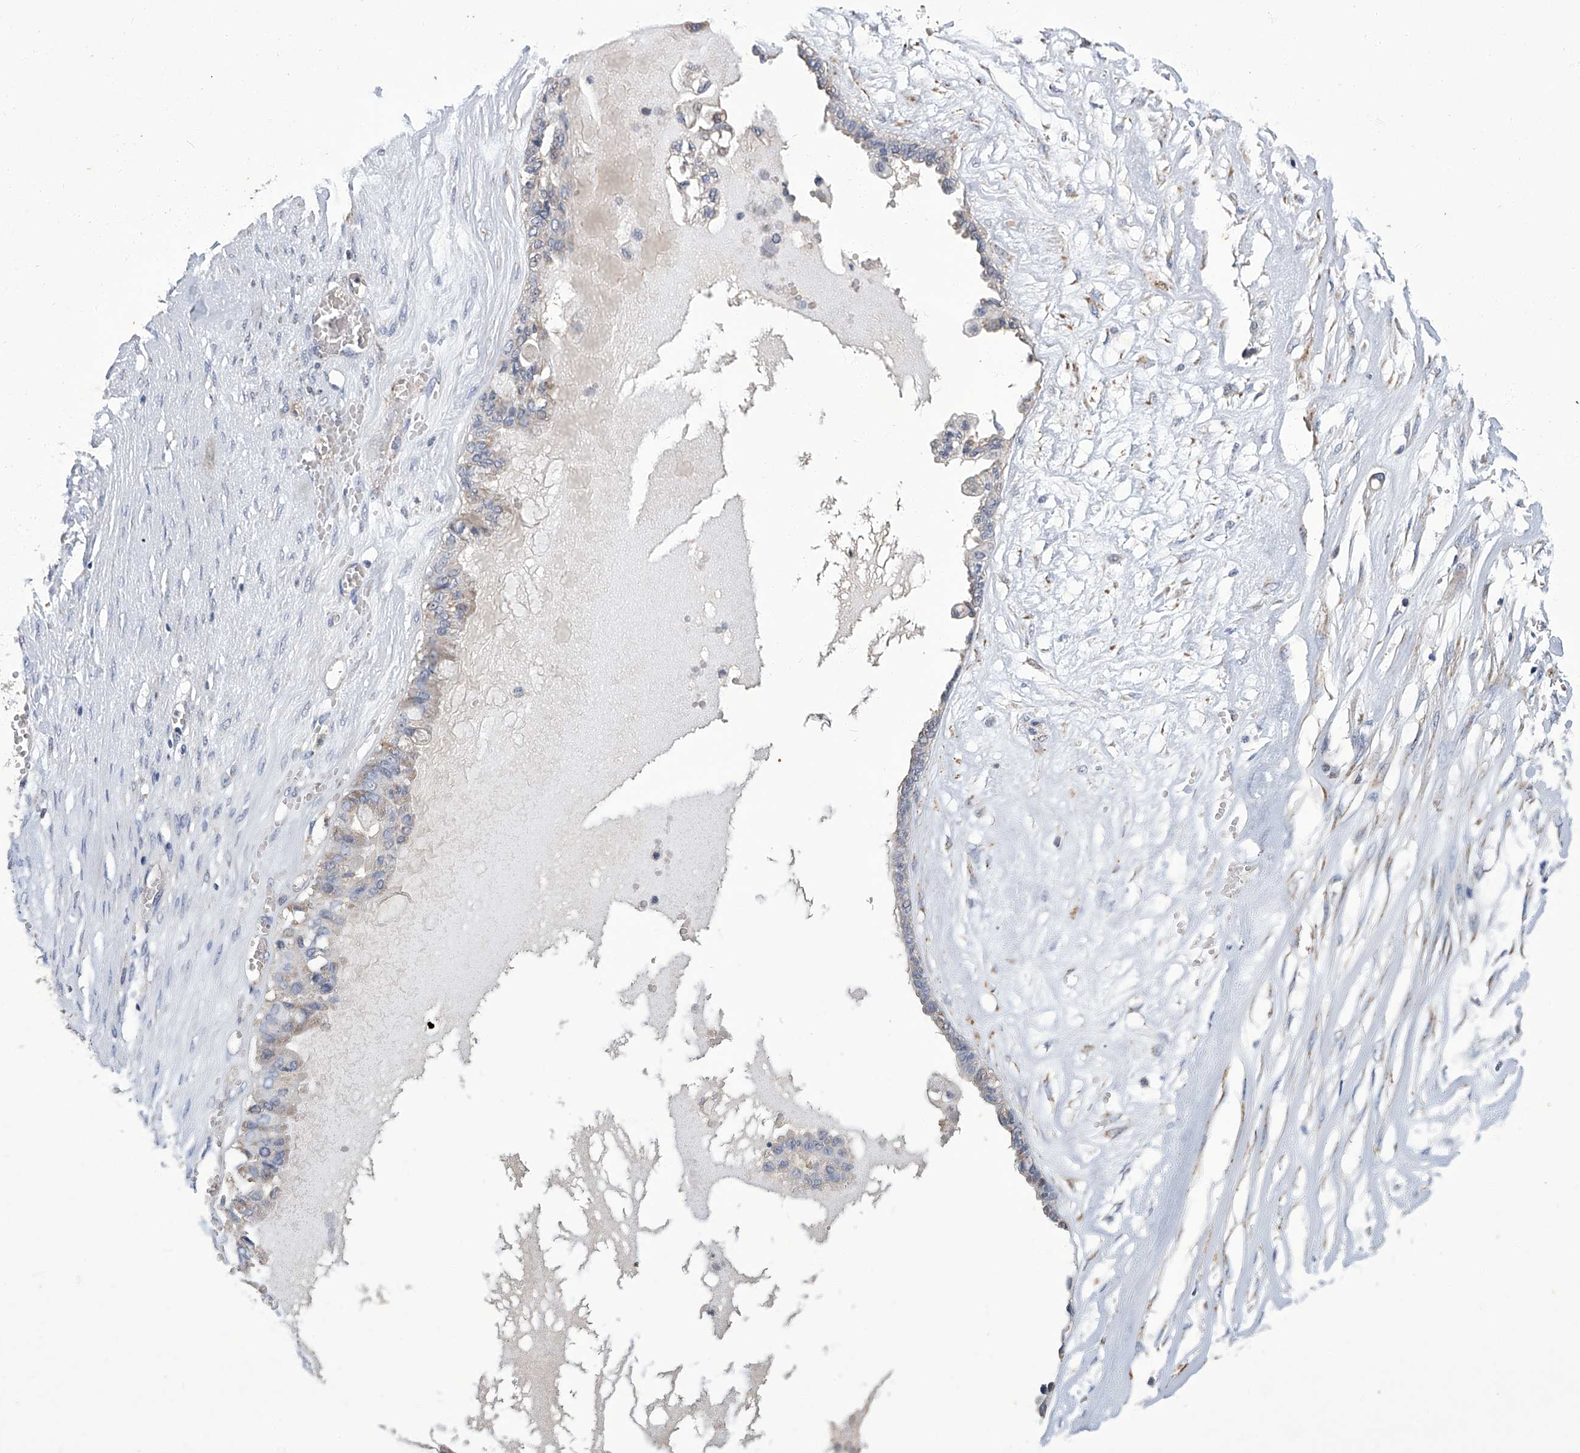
{"staining": {"intensity": "weak", "quantity": "25%-75%", "location": "cytoplasmic/membranous"}, "tissue": "ovarian cancer", "cell_type": "Tumor cells", "image_type": "cancer", "snomed": [{"axis": "morphology", "description": "Carcinoma, NOS"}, {"axis": "morphology", "description": "Carcinoma, endometroid"}, {"axis": "topography", "description": "Ovary"}], "caption": "The micrograph exhibits staining of endometroid carcinoma (ovarian), revealing weak cytoplasmic/membranous protein expression (brown color) within tumor cells. (DAB IHC with brightfield microscopy, high magnification).", "gene": "OAT", "patient": {"sex": "female", "age": 50}}